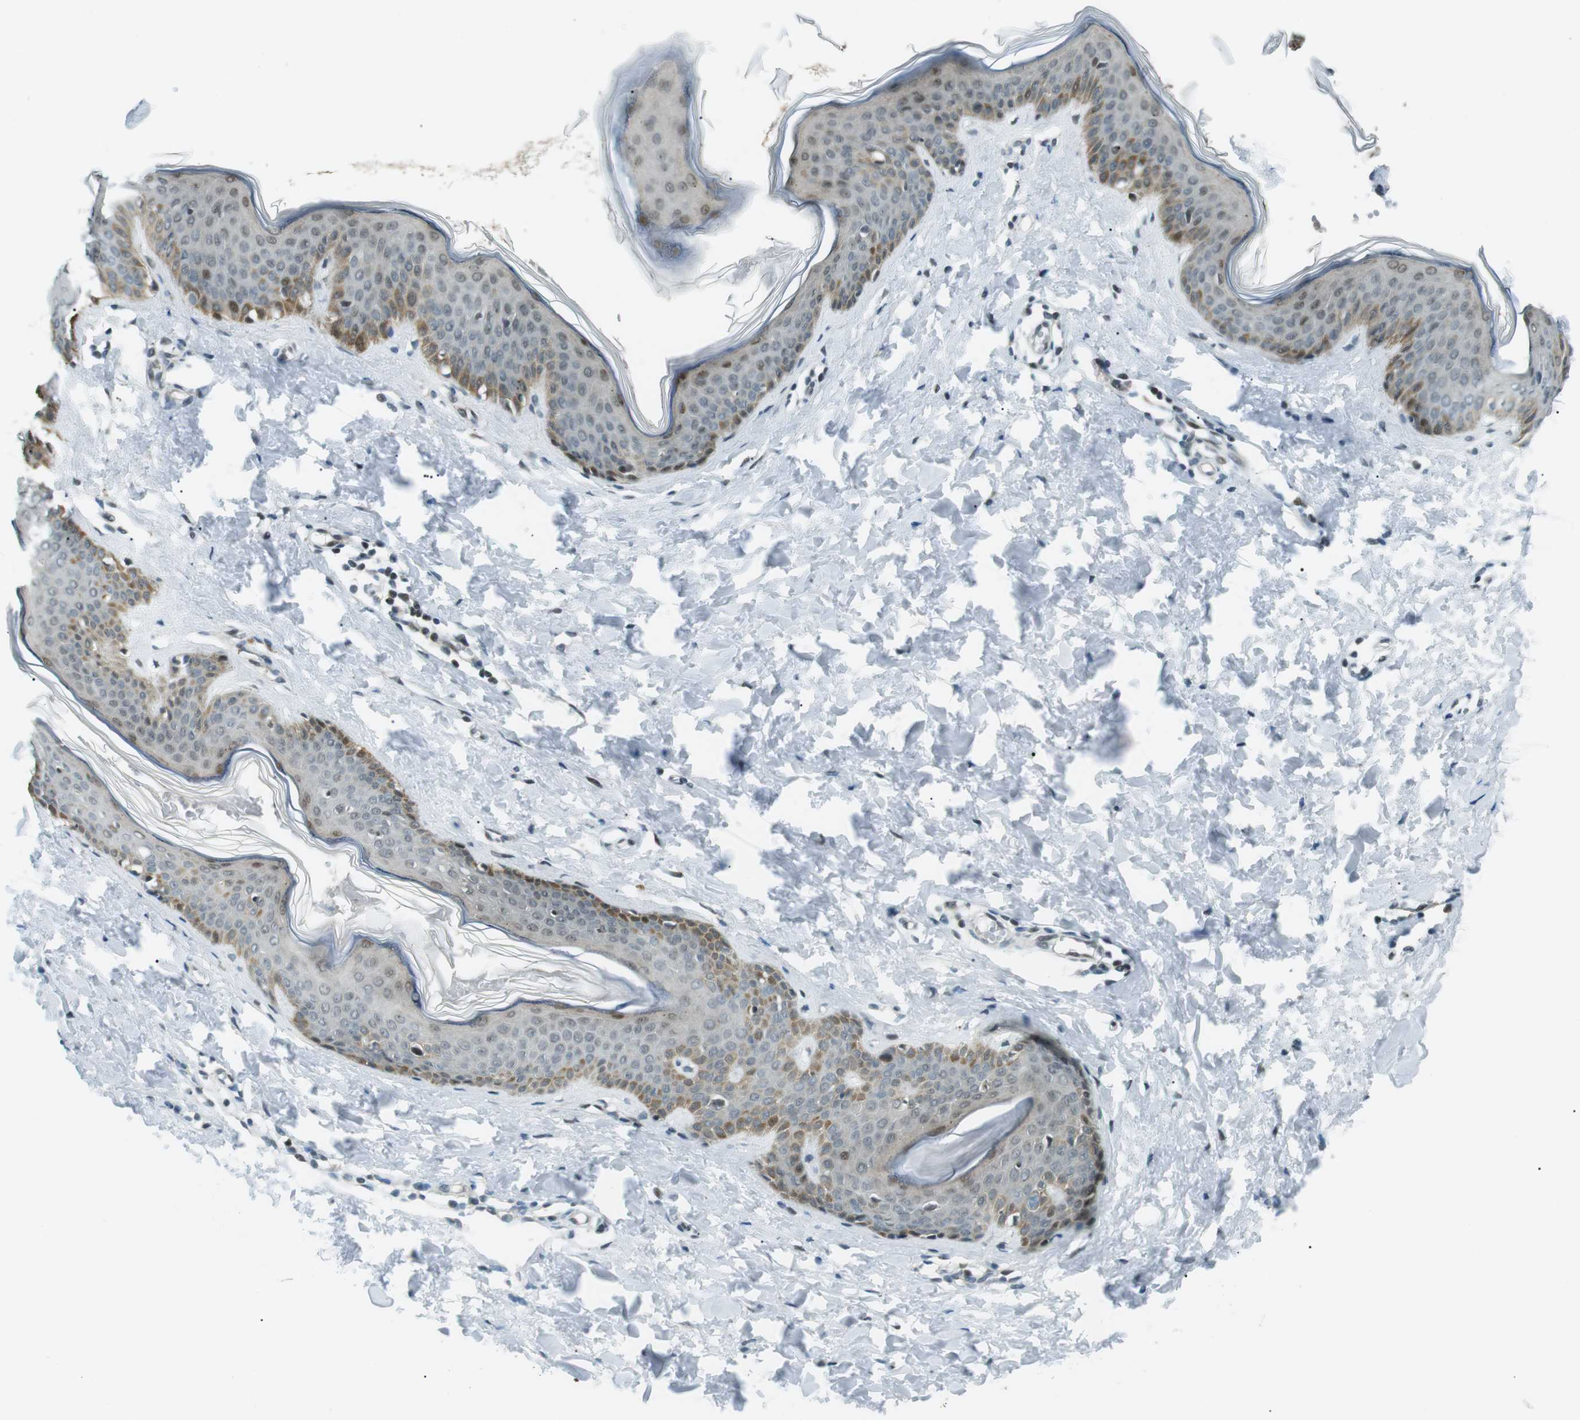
{"staining": {"intensity": "negative", "quantity": "none", "location": "none"}, "tissue": "skin", "cell_type": "Fibroblasts", "image_type": "normal", "snomed": [{"axis": "morphology", "description": "Normal tissue, NOS"}, {"axis": "topography", "description": "Skin"}], "caption": "Immunohistochemistry (IHC) micrograph of benign skin: skin stained with DAB (3,3'-diaminobenzidine) shows no significant protein expression in fibroblasts.", "gene": "PJA1", "patient": {"sex": "female", "age": 17}}